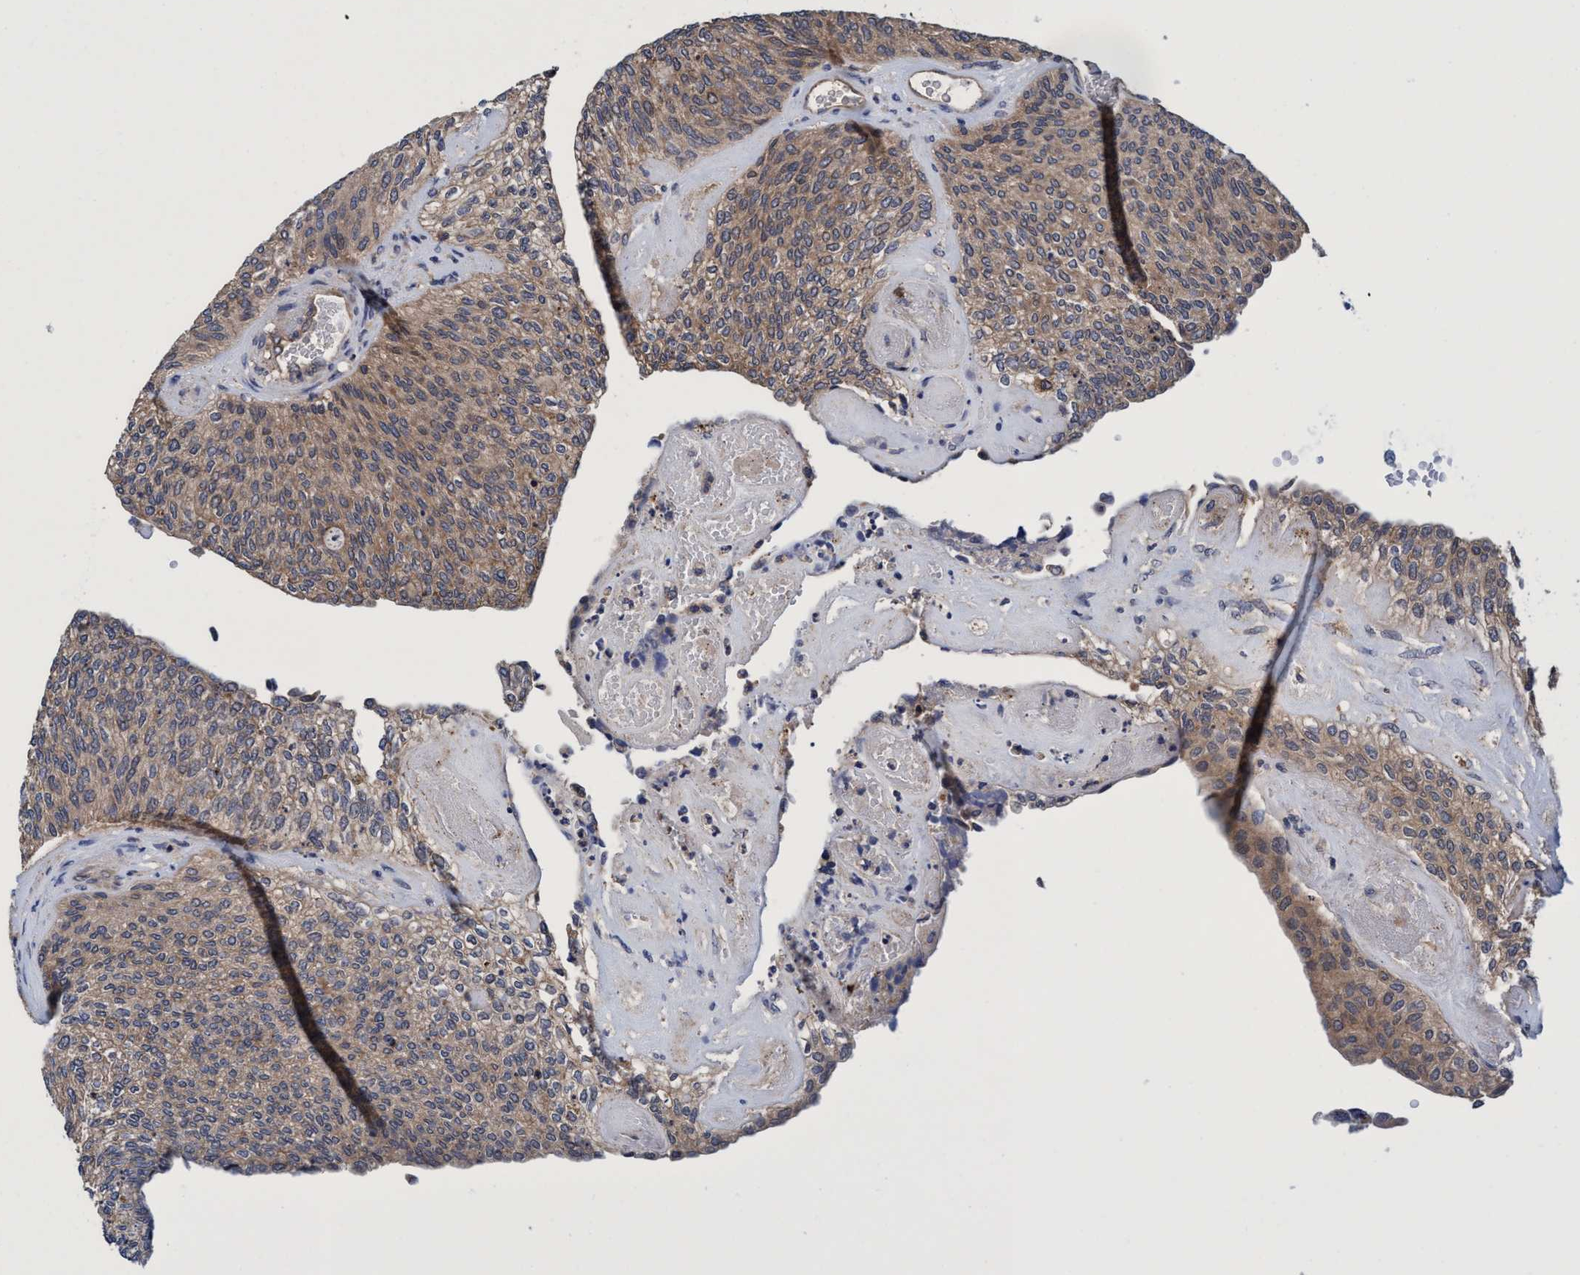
{"staining": {"intensity": "weak", "quantity": "25%-75%", "location": "cytoplasmic/membranous"}, "tissue": "urothelial cancer", "cell_type": "Tumor cells", "image_type": "cancer", "snomed": [{"axis": "morphology", "description": "Urothelial carcinoma, Low grade"}, {"axis": "topography", "description": "Urinary bladder"}], "caption": "Urothelial cancer stained with immunohistochemistry demonstrates weak cytoplasmic/membranous staining in about 25%-75% of tumor cells.", "gene": "CALCOCO2", "patient": {"sex": "female", "age": 79}}